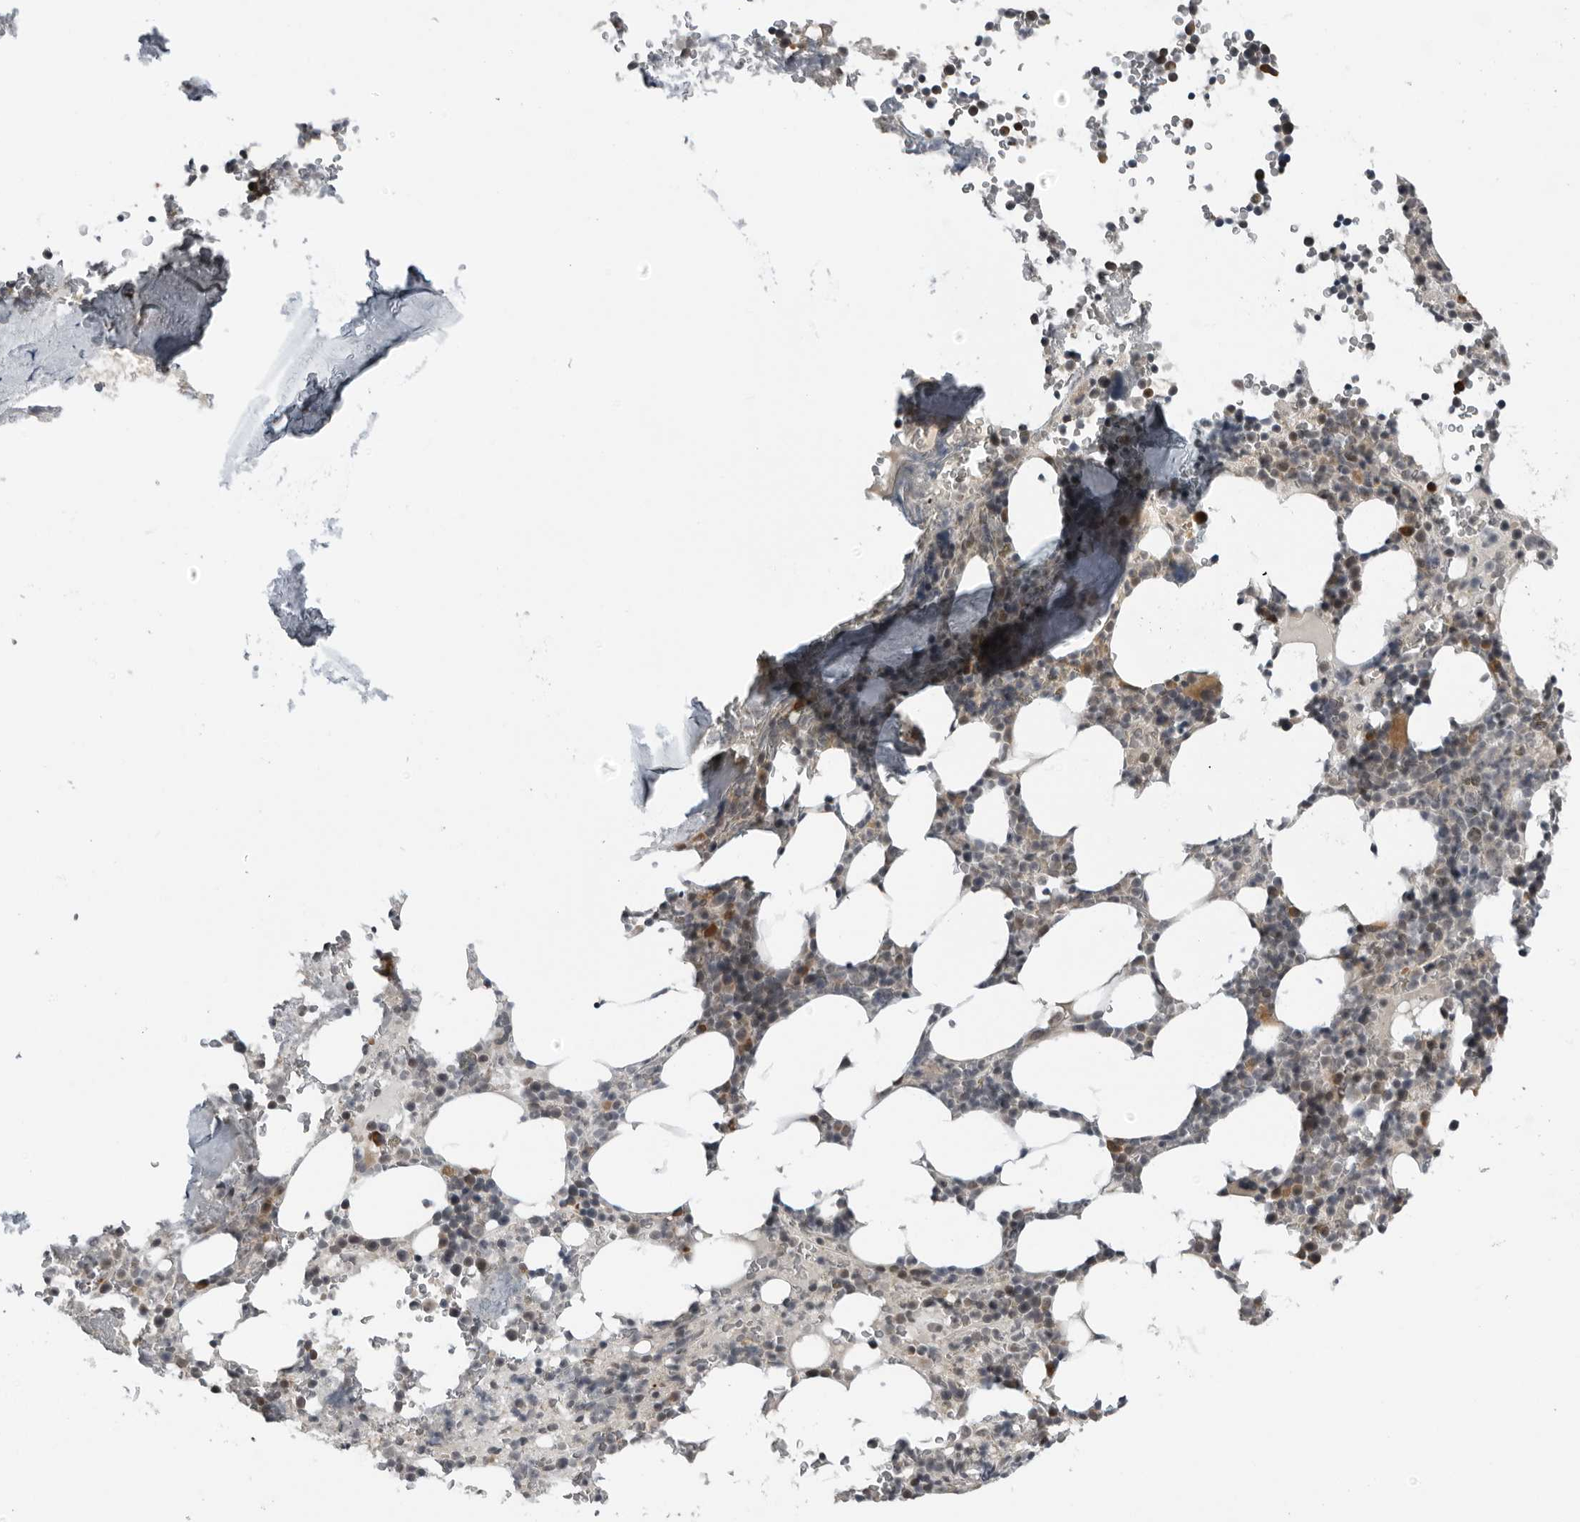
{"staining": {"intensity": "moderate", "quantity": "25%-75%", "location": "cytoplasmic/membranous,nuclear"}, "tissue": "bone marrow", "cell_type": "Hematopoietic cells", "image_type": "normal", "snomed": [{"axis": "morphology", "description": "Normal tissue, NOS"}, {"axis": "topography", "description": "Bone marrow"}], "caption": "Immunohistochemistry (IHC) micrograph of unremarkable bone marrow: bone marrow stained using IHC demonstrates medium levels of moderate protein expression localized specifically in the cytoplasmic/membranous,nuclear of hematopoietic cells, appearing as a cytoplasmic/membranous,nuclear brown color.", "gene": "ALPK2", "patient": {"sex": "male", "age": 58}}